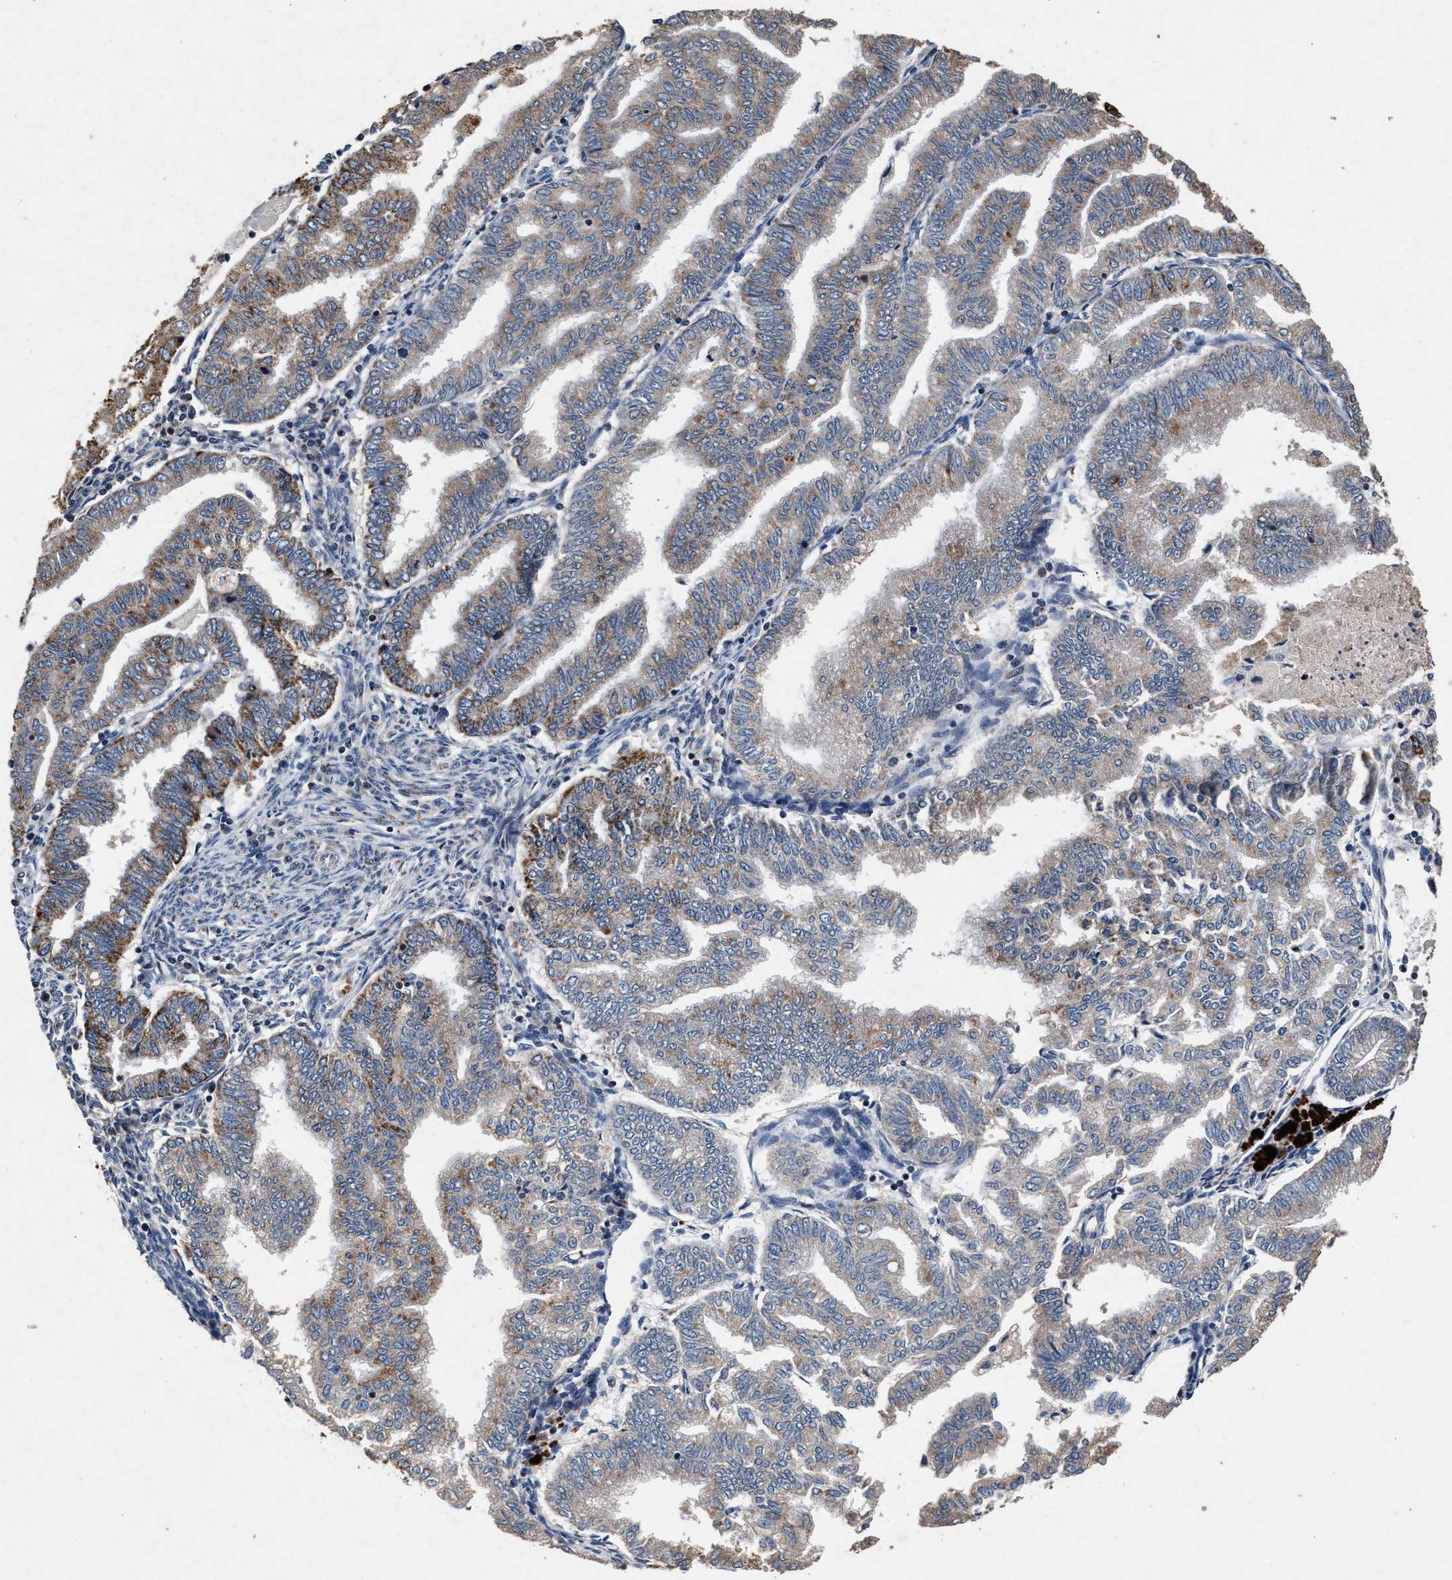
{"staining": {"intensity": "strong", "quantity": "25%-75%", "location": "cytoplasmic/membranous"}, "tissue": "endometrial cancer", "cell_type": "Tumor cells", "image_type": "cancer", "snomed": [{"axis": "morphology", "description": "Polyp, NOS"}, {"axis": "morphology", "description": "Adenocarcinoma, NOS"}, {"axis": "morphology", "description": "Adenoma, NOS"}, {"axis": "topography", "description": "Endometrium"}], "caption": "Tumor cells demonstrate strong cytoplasmic/membranous expression in approximately 25%-75% of cells in endometrial cancer.", "gene": "PKD2L1", "patient": {"sex": "female", "age": 79}}